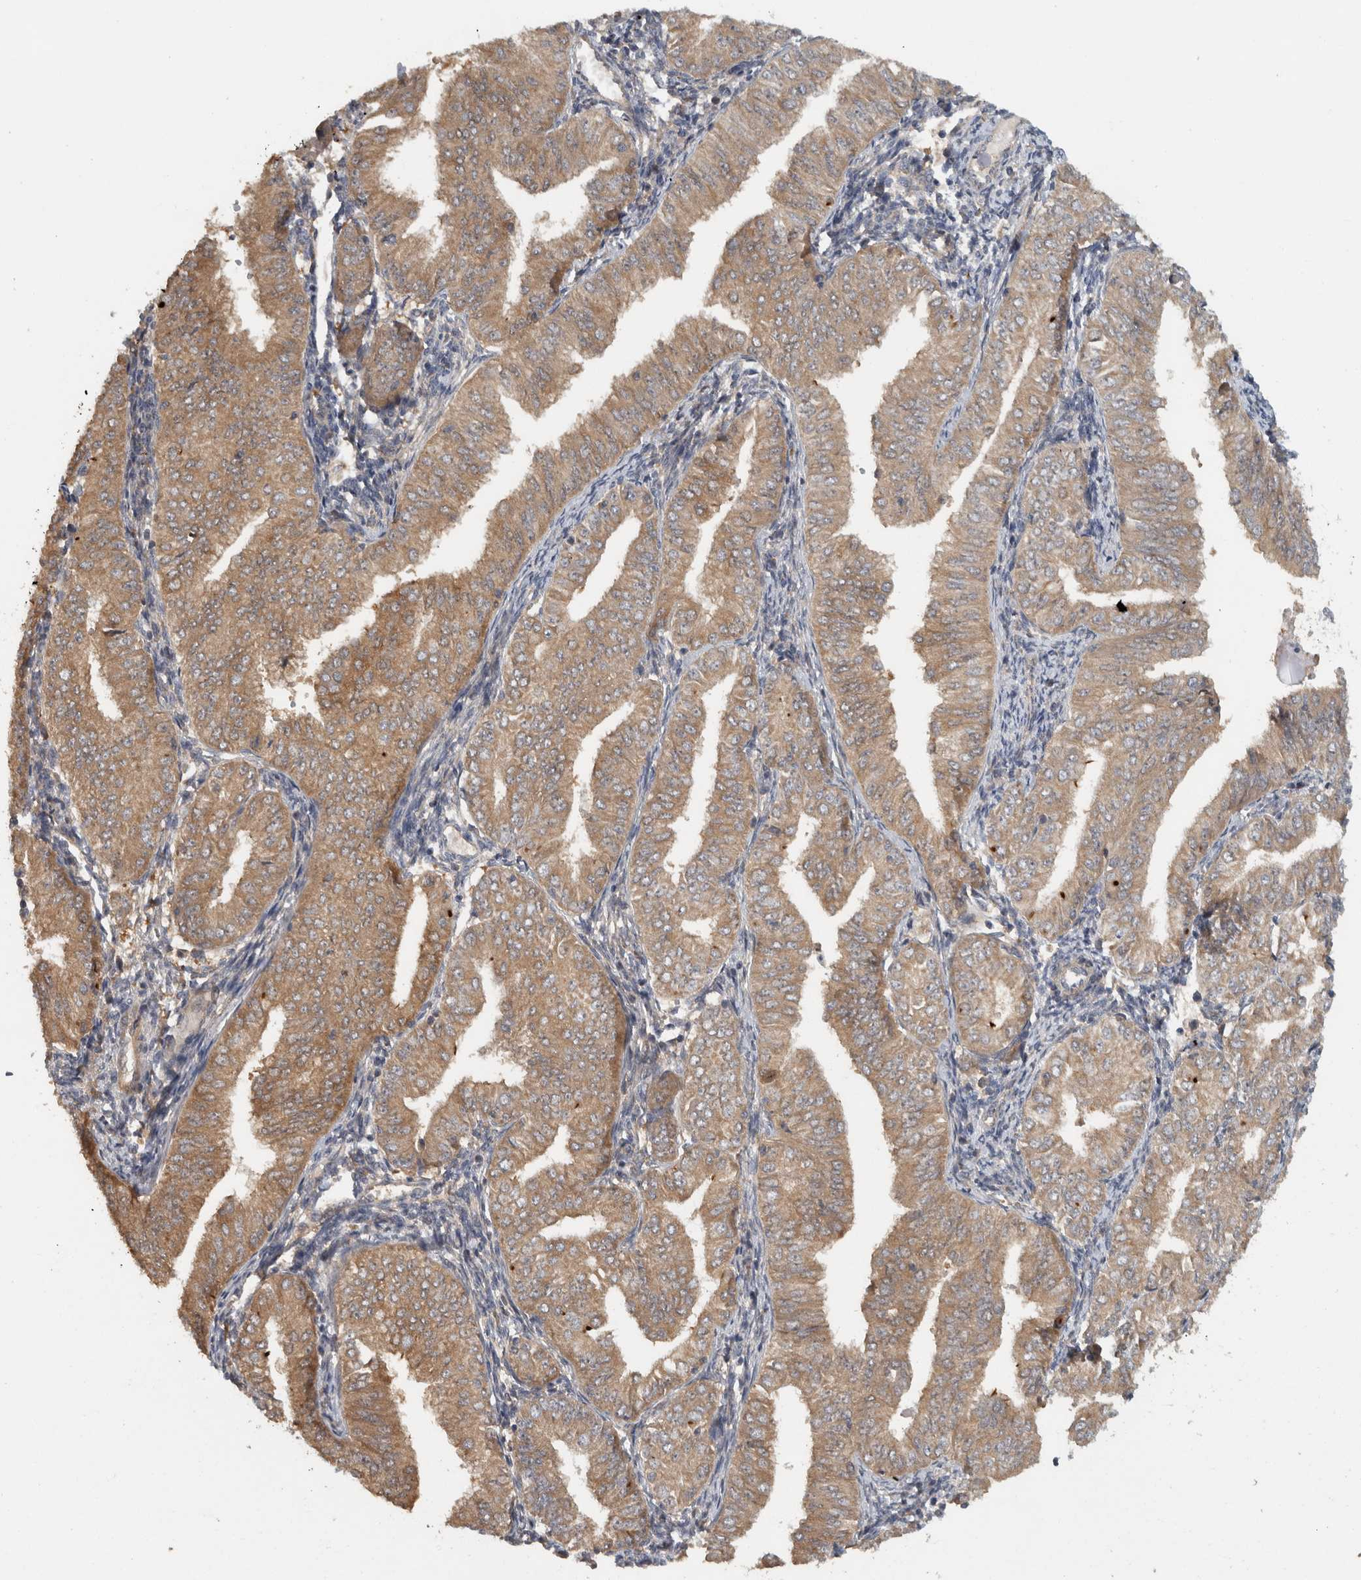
{"staining": {"intensity": "moderate", "quantity": ">75%", "location": "cytoplasmic/membranous"}, "tissue": "endometrial cancer", "cell_type": "Tumor cells", "image_type": "cancer", "snomed": [{"axis": "morphology", "description": "Normal tissue, NOS"}, {"axis": "morphology", "description": "Adenocarcinoma, NOS"}, {"axis": "topography", "description": "Endometrium"}], "caption": "About >75% of tumor cells in endometrial cancer show moderate cytoplasmic/membranous protein staining as visualized by brown immunohistochemical staining.", "gene": "VEPH1", "patient": {"sex": "female", "age": 53}}